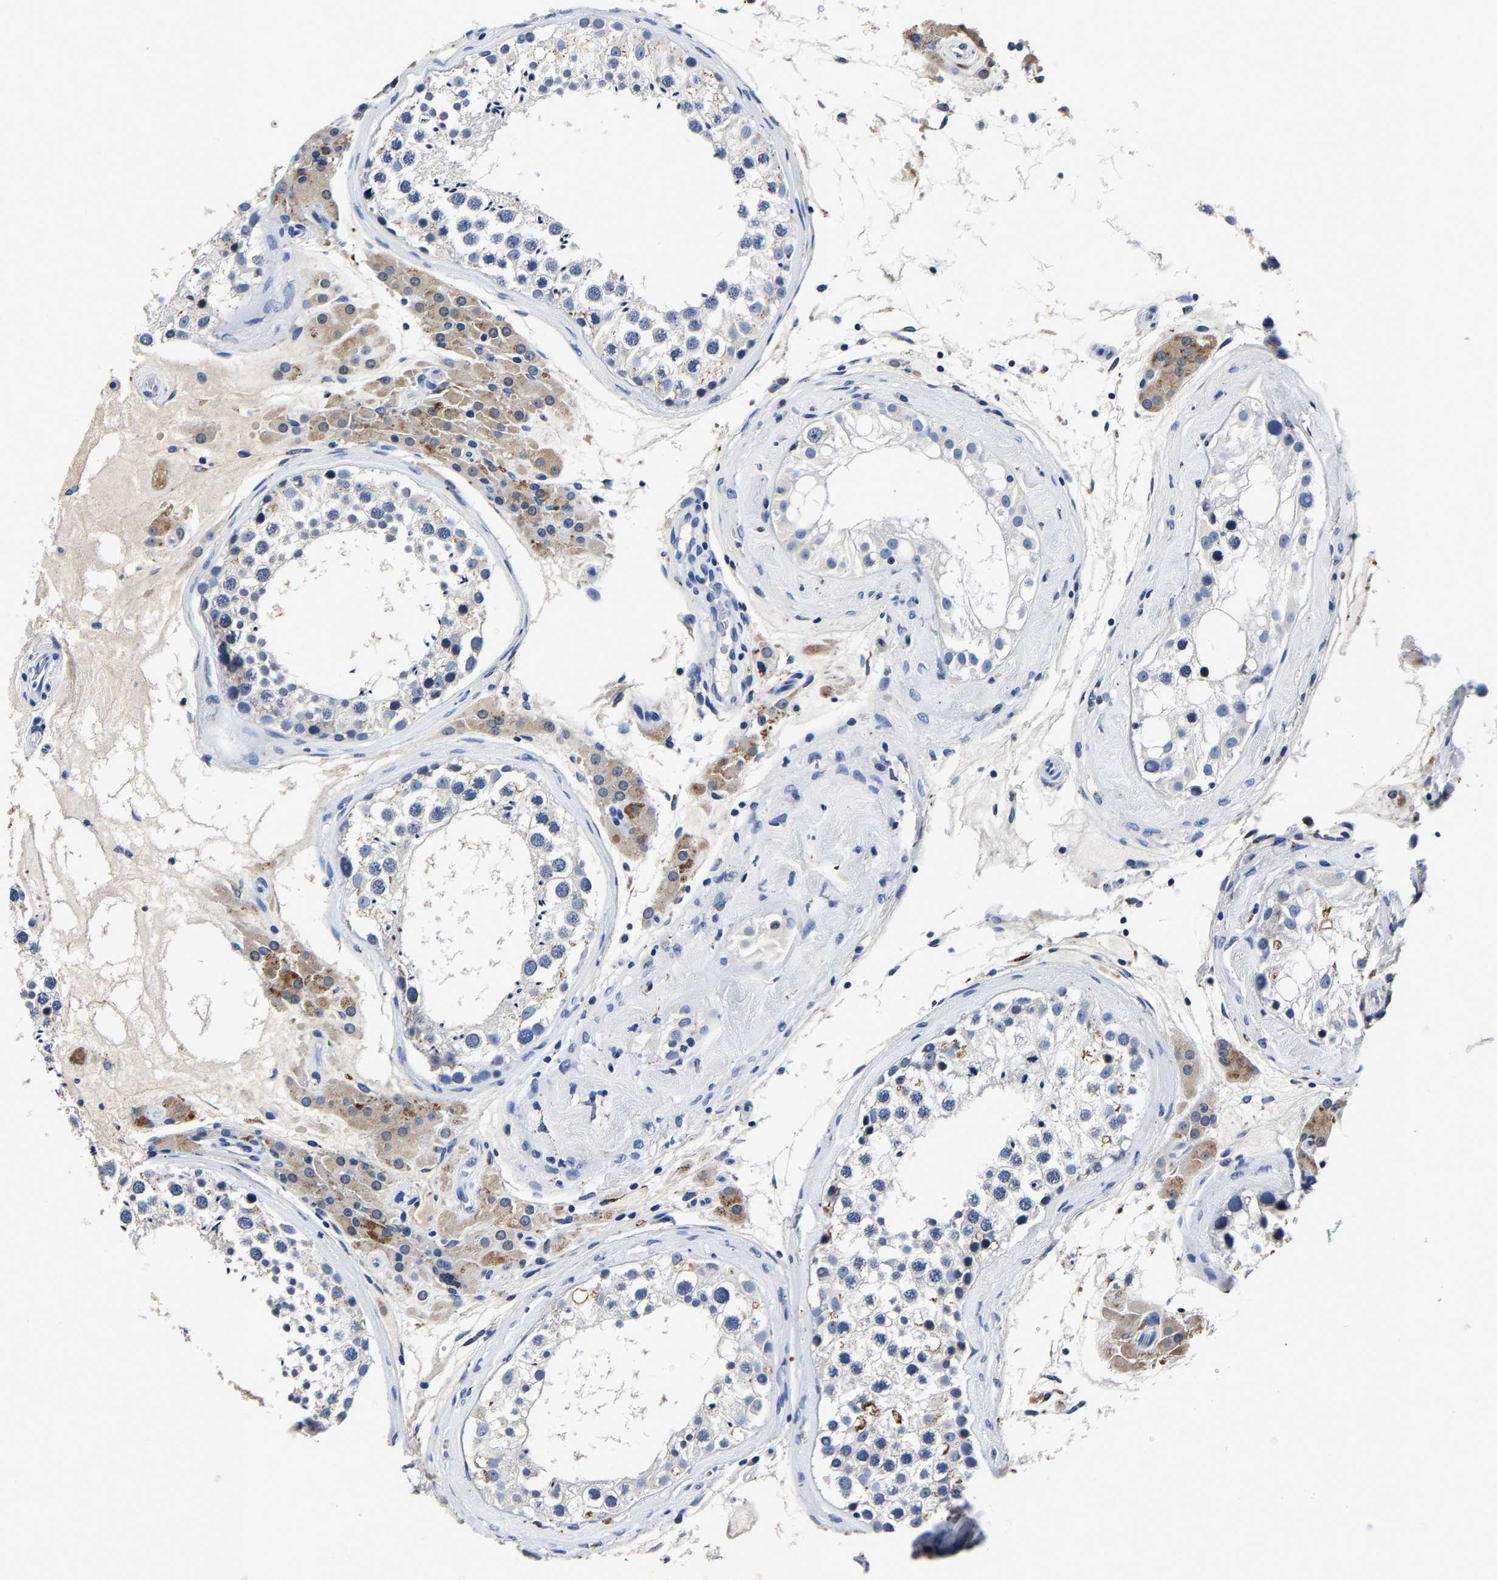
{"staining": {"intensity": "negative", "quantity": "none", "location": "none"}, "tissue": "testis", "cell_type": "Cells in seminiferous ducts", "image_type": "normal", "snomed": [{"axis": "morphology", "description": "Normal tissue, NOS"}, {"axis": "topography", "description": "Testis"}], "caption": "Protein analysis of benign testis reveals no significant positivity in cells in seminiferous ducts.", "gene": "PSPH", "patient": {"sex": "male", "age": 46}}